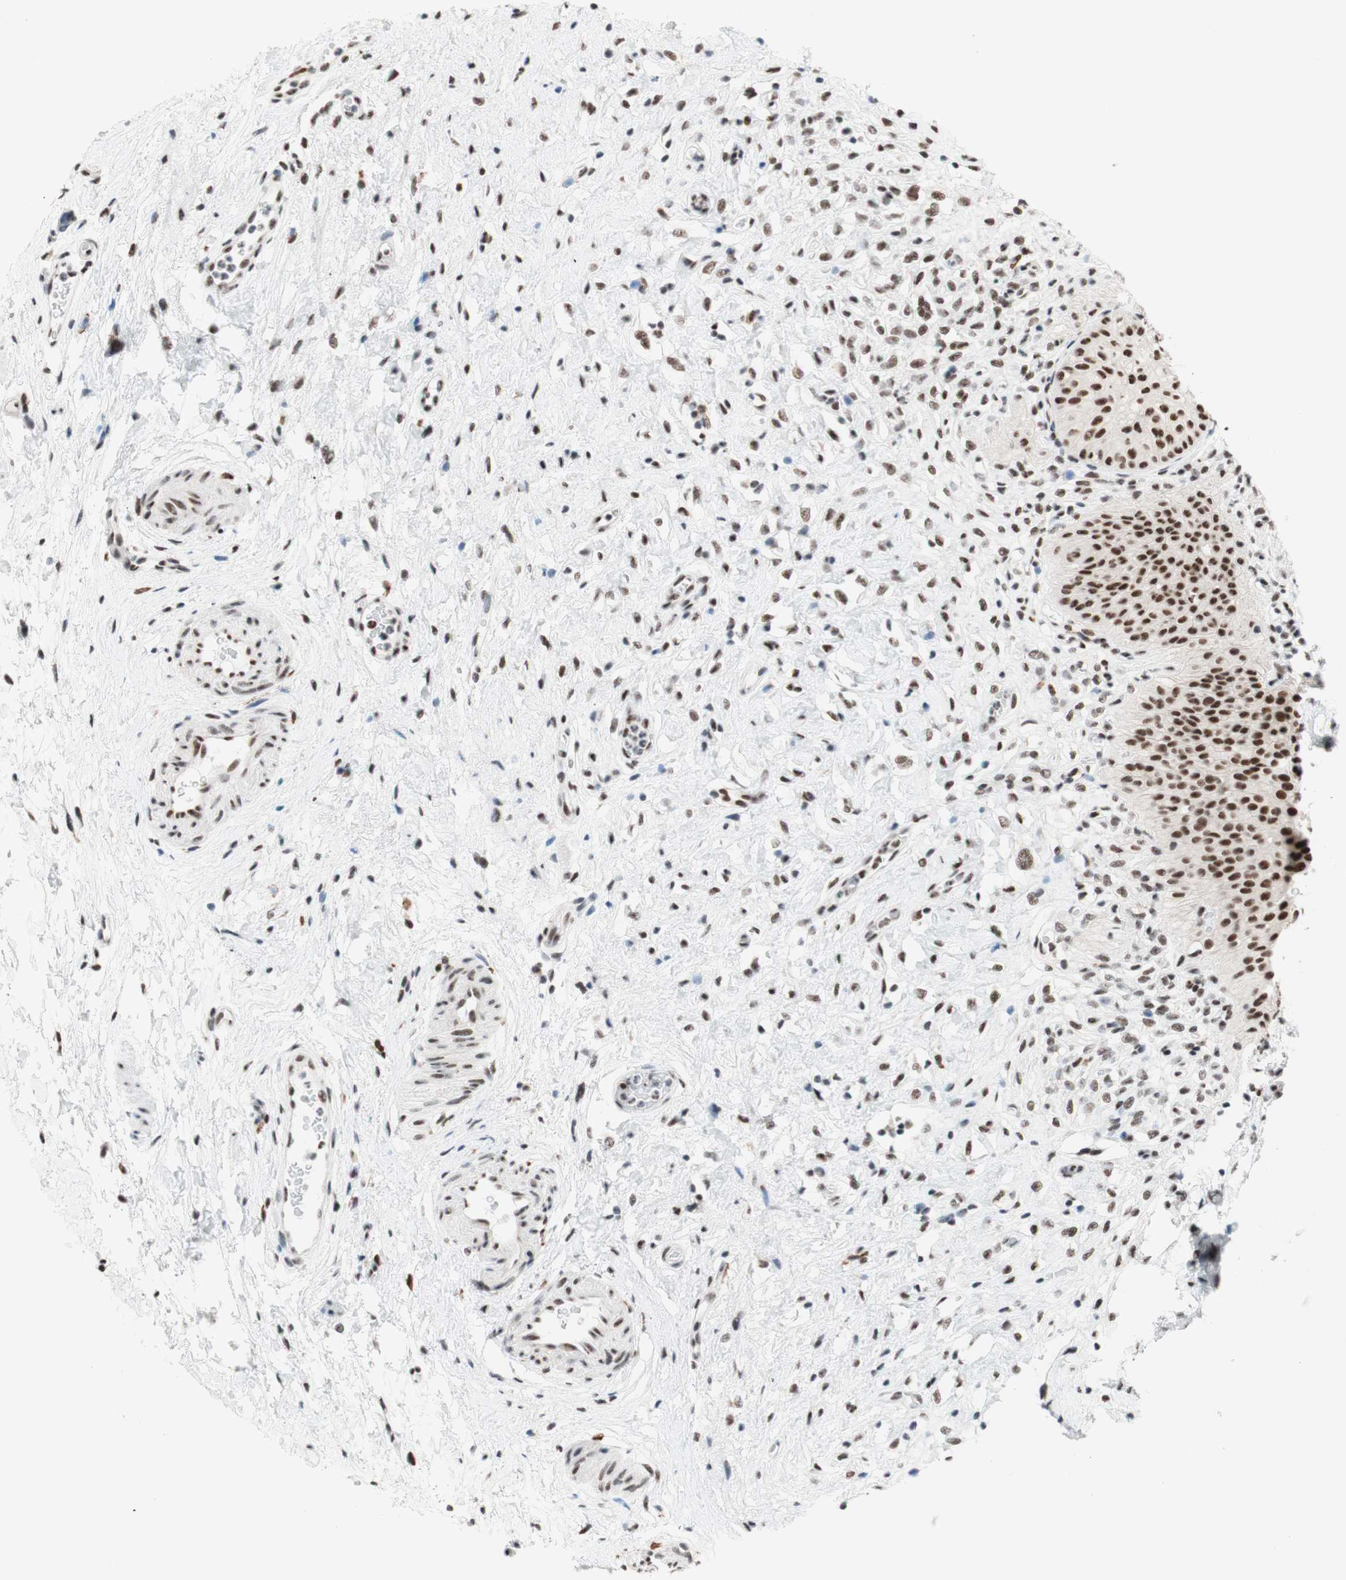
{"staining": {"intensity": "strong", "quantity": ">75%", "location": "nuclear"}, "tissue": "urinary bladder", "cell_type": "Urothelial cells", "image_type": "normal", "snomed": [{"axis": "morphology", "description": "Normal tissue, NOS"}, {"axis": "morphology", "description": "Urothelial carcinoma, High grade"}, {"axis": "topography", "description": "Urinary bladder"}], "caption": "Immunohistochemistry micrograph of benign human urinary bladder stained for a protein (brown), which displays high levels of strong nuclear staining in approximately >75% of urothelial cells.", "gene": "PRPF19", "patient": {"sex": "male", "age": 46}}